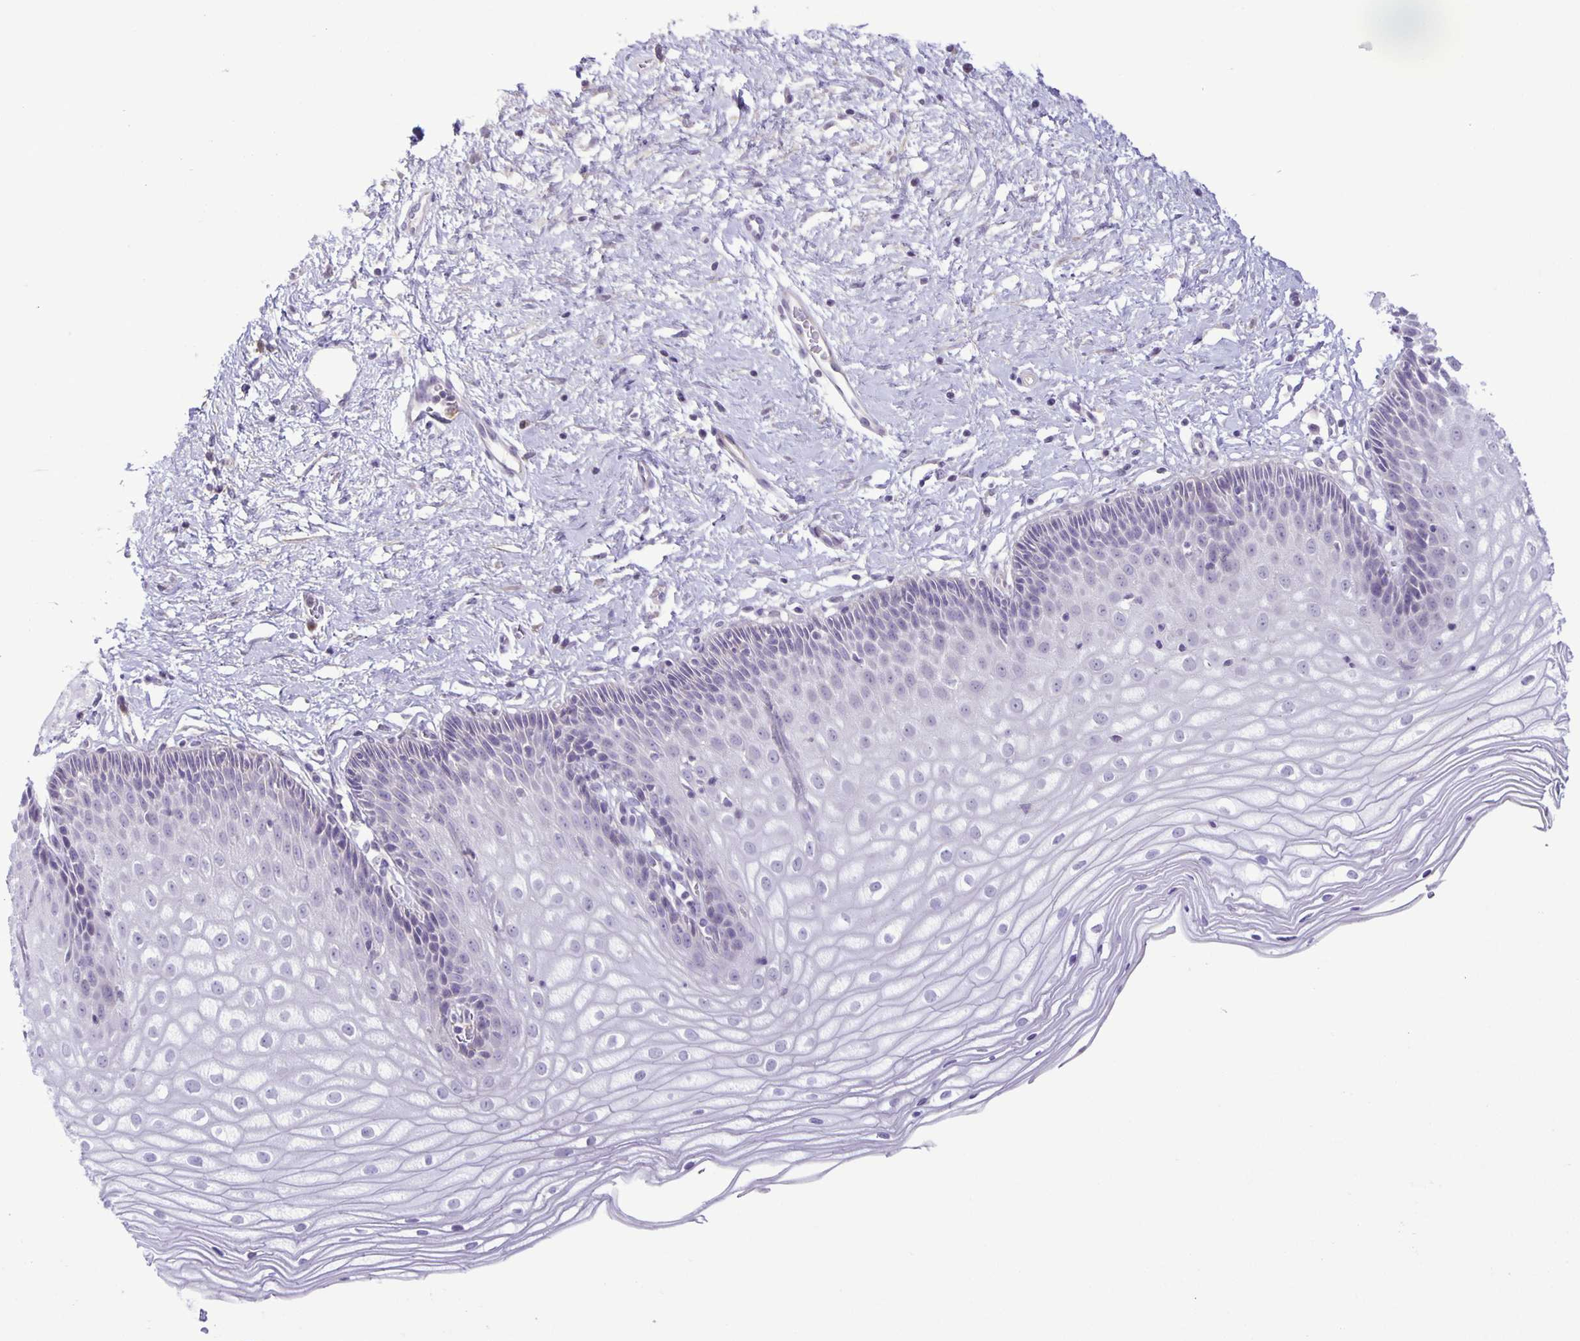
{"staining": {"intensity": "negative", "quantity": "none", "location": "none"}, "tissue": "cervix", "cell_type": "Glandular cells", "image_type": "normal", "snomed": [{"axis": "morphology", "description": "Normal tissue, NOS"}, {"axis": "topography", "description": "Cervix"}], "caption": "Photomicrograph shows no protein positivity in glandular cells of normal cervix. Brightfield microscopy of immunohistochemistry stained with DAB (3,3'-diaminobenzidine) (brown) and hematoxylin (blue), captured at high magnification.", "gene": "ADCK1", "patient": {"sex": "female", "age": 36}}